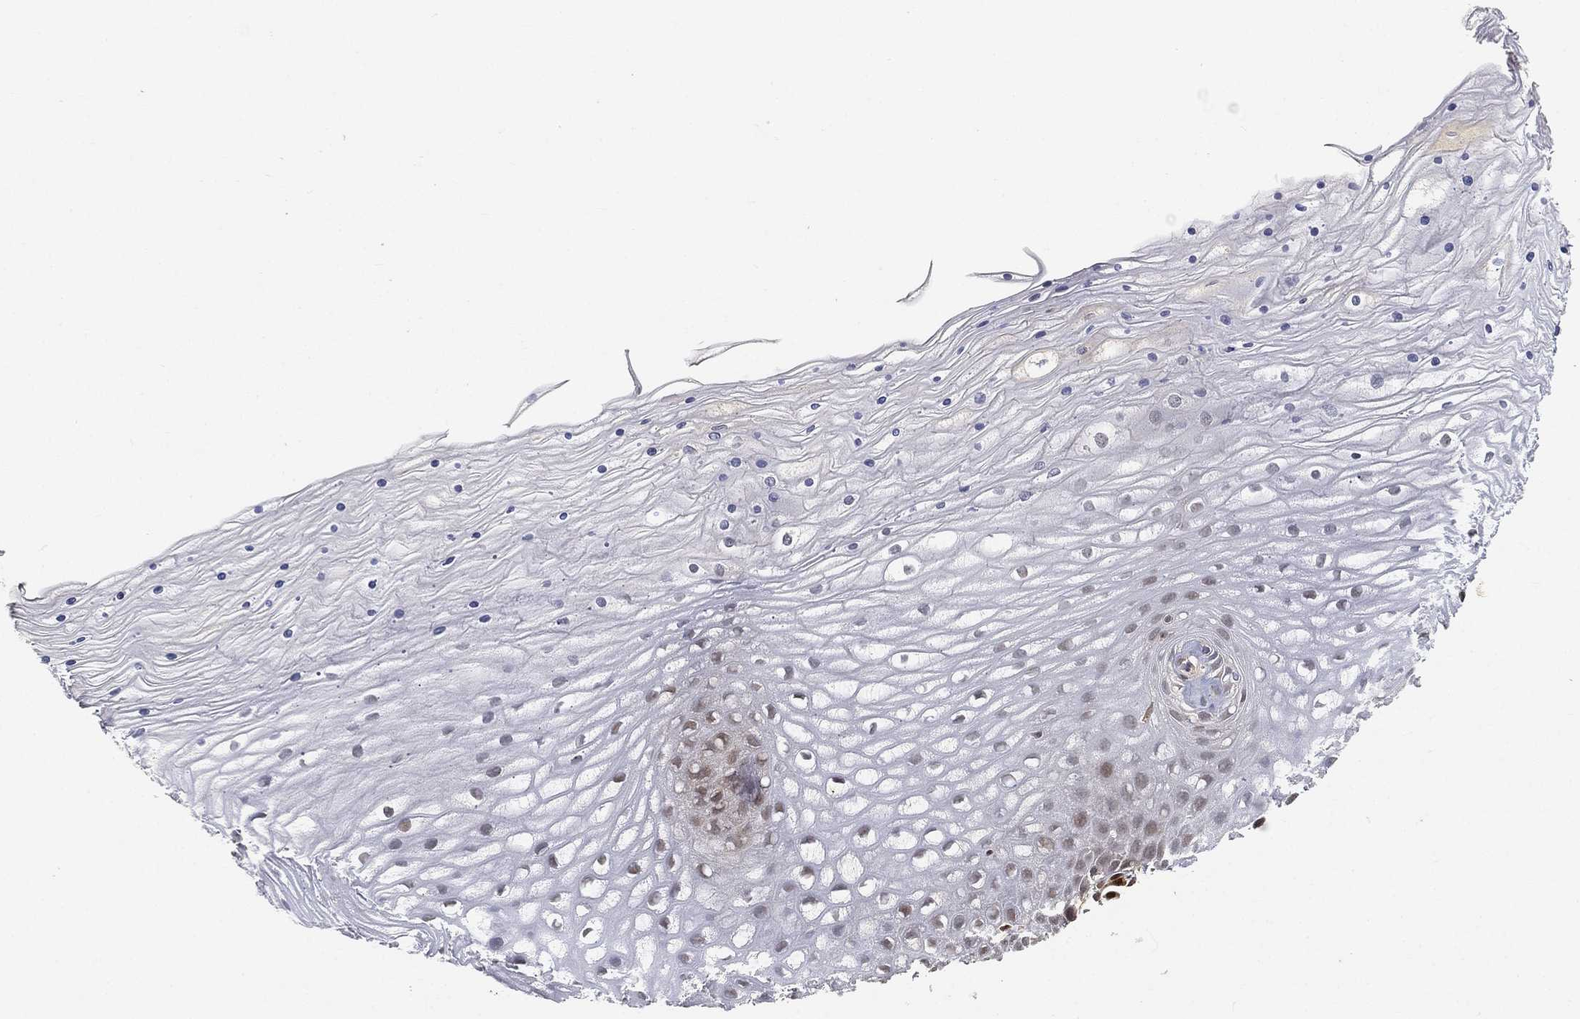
{"staining": {"intensity": "negative", "quantity": "none", "location": "none"}, "tissue": "cervix", "cell_type": "Glandular cells", "image_type": "normal", "snomed": [{"axis": "morphology", "description": "Normal tissue, NOS"}, {"axis": "topography", "description": "Cervix"}], "caption": "Glandular cells show no significant protein positivity in unremarkable cervix. Brightfield microscopy of IHC stained with DAB (3,3'-diaminobenzidine) (brown) and hematoxylin (blue), captured at high magnification.", "gene": "CRTC3", "patient": {"sex": "female", "age": 35}}